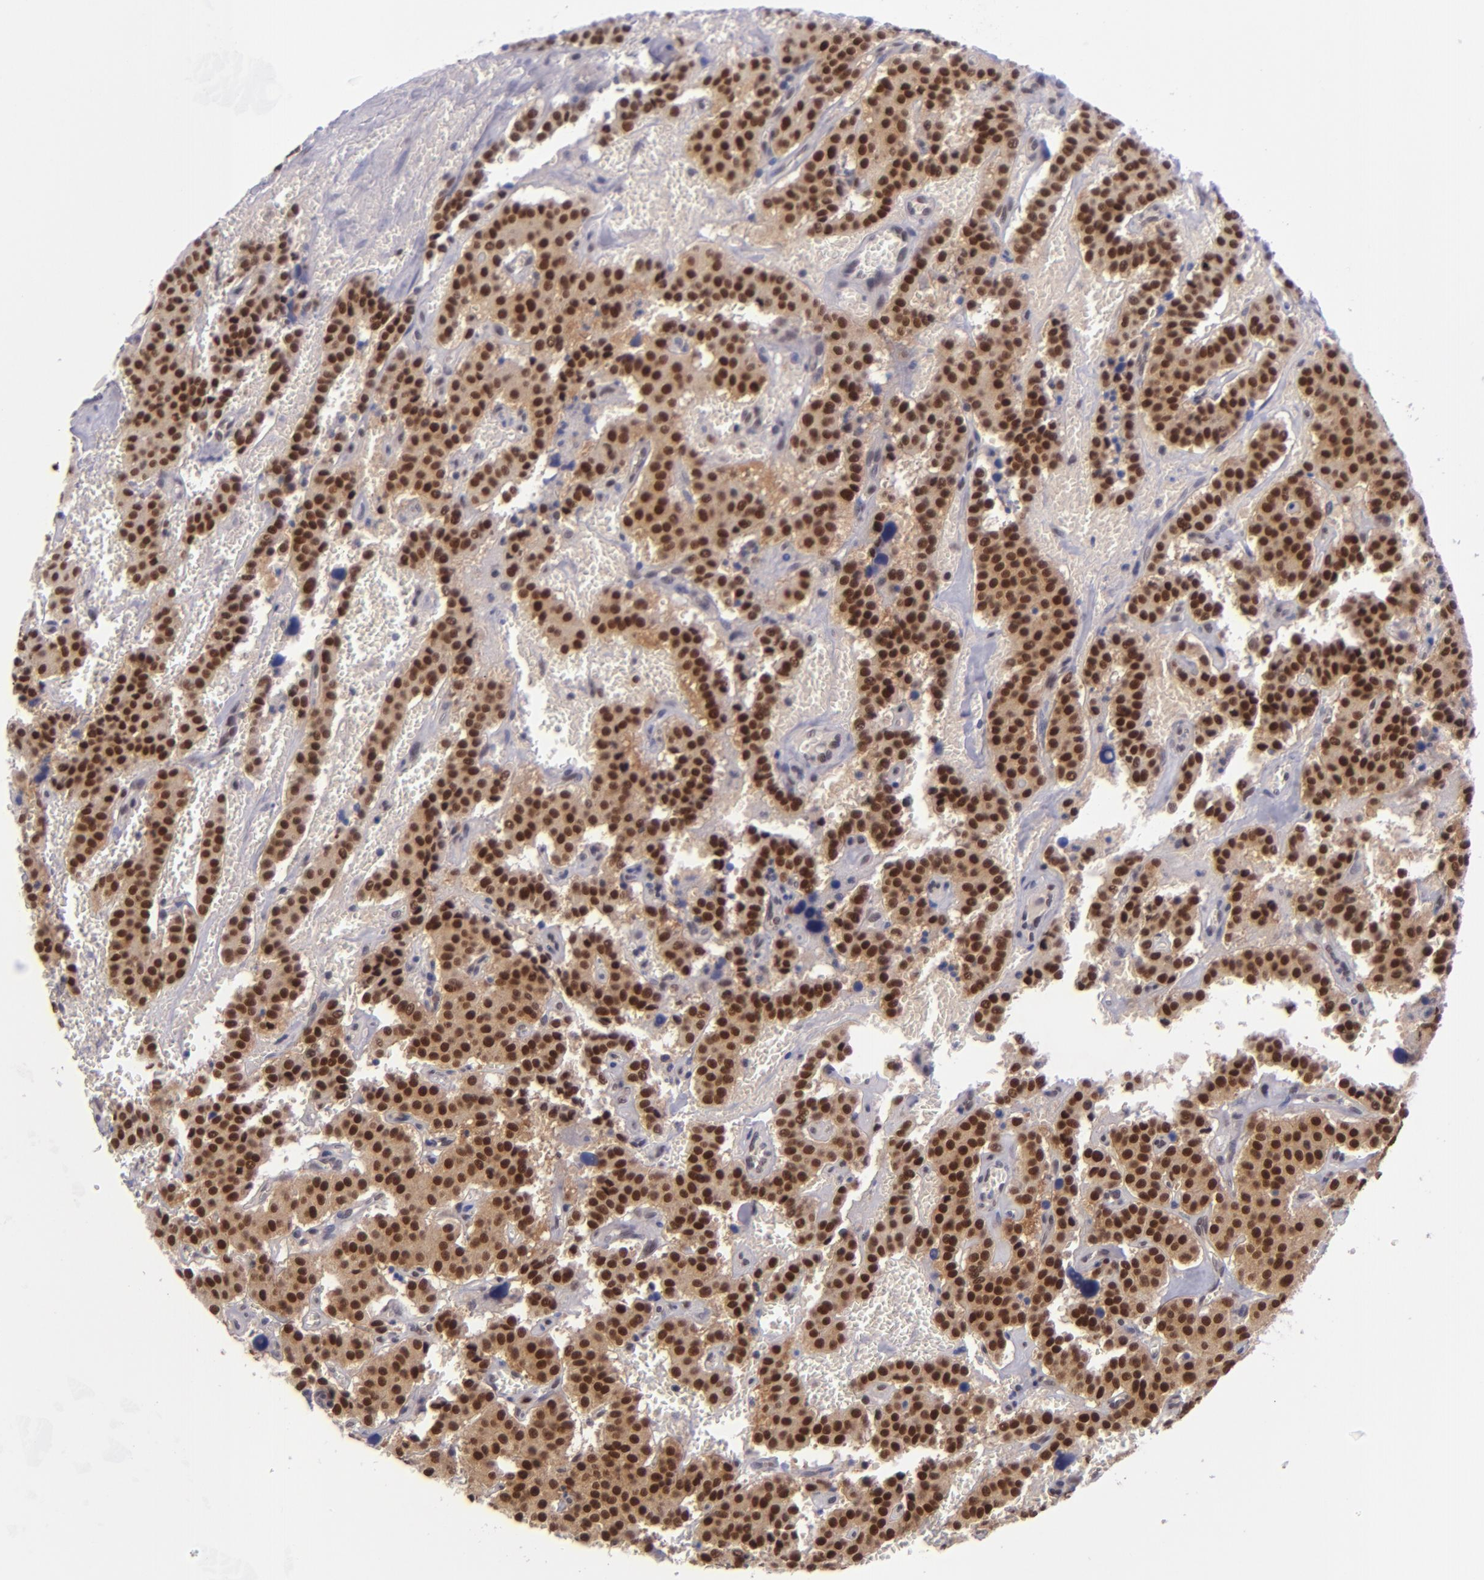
{"staining": {"intensity": "strong", "quantity": ">75%", "location": "cytoplasmic/membranous,nuclear"}, "tissue": "carcinoid", "cell_type": "Tumor cells", "image_type": "cancer", "snomed": [{"axis": "morphology", "description": "Carcinoid, malignant, NOS"}, {"axis": "topography", "description": "Bronchus"}], "caption": "IHC image of neoplastic tissue: human carcinoid (malignant) stained using IHC shows high levels of strong protein expression localized specifically in the cytoplasmic/membranous and nuclear of tumor cells, appearing as a cytoplasmic/membranous and nuclear brown color.", "gene": "BAG1", "patient": {"sex": "male", "age": 55}}